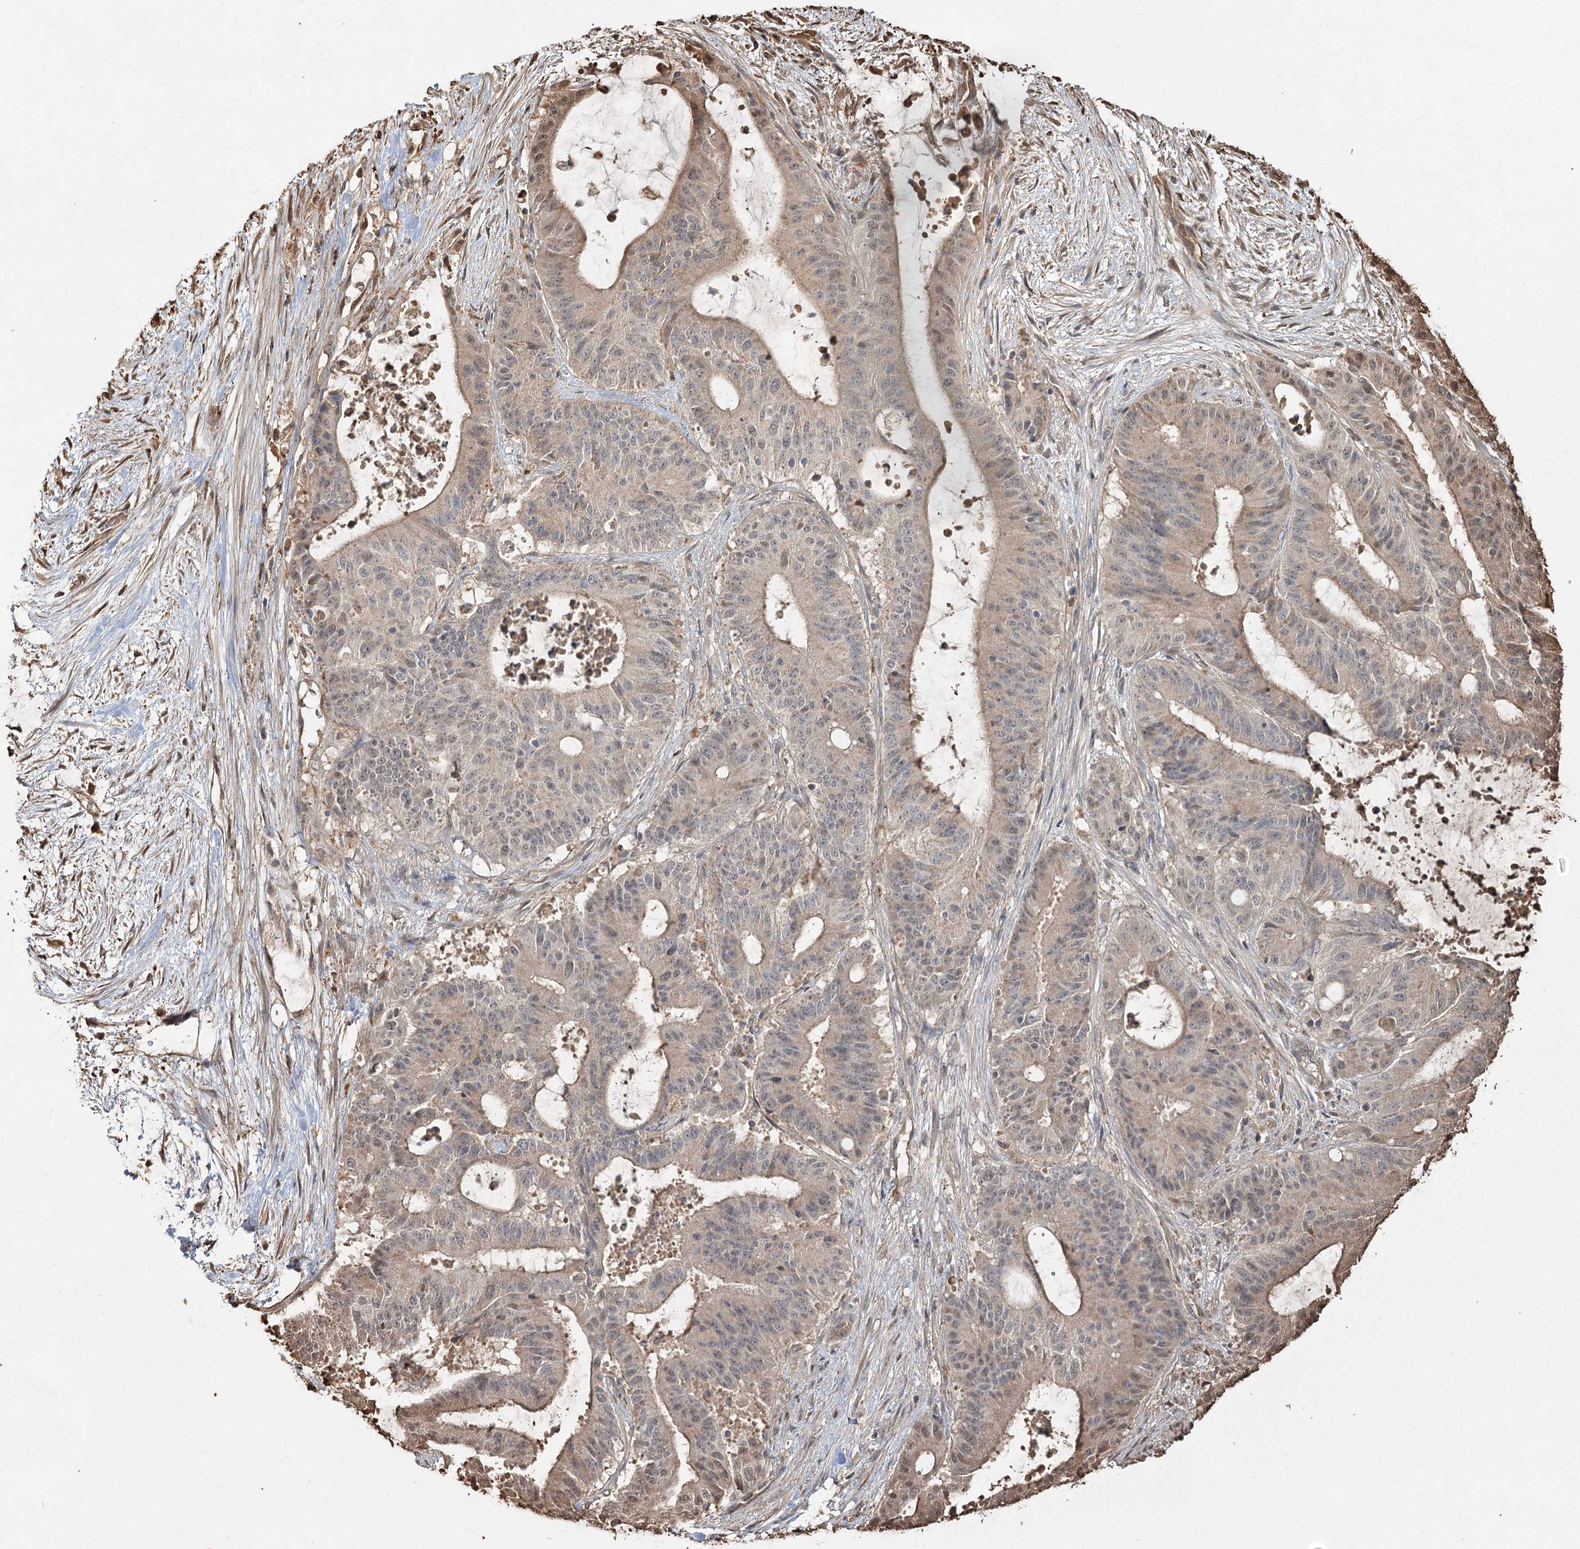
{"staining": {"intensity": "weak", "quantity": "<25%", "location": "cytoplasmic/membranous,nuclear"}, "tissue": "liver cancer", "cell_type": "Tumor cells", "image_type": "cancer", "snomed": [{"axis": "morphology", "description": "Normal tissue, NOS"}, {"axis": "morphology", "description": "Cholangiocarcinoma"}, {"axis": "topography", "description": "Liver"}, {"axis": "topography", "description": "Peripheral nerve tissue"}], "caption": "IHC of liver cholangiocarcinoma shows no positivity in tumor cells.", "gene": "PLCH1", "patient": {"sex": "female", "age": 73}}